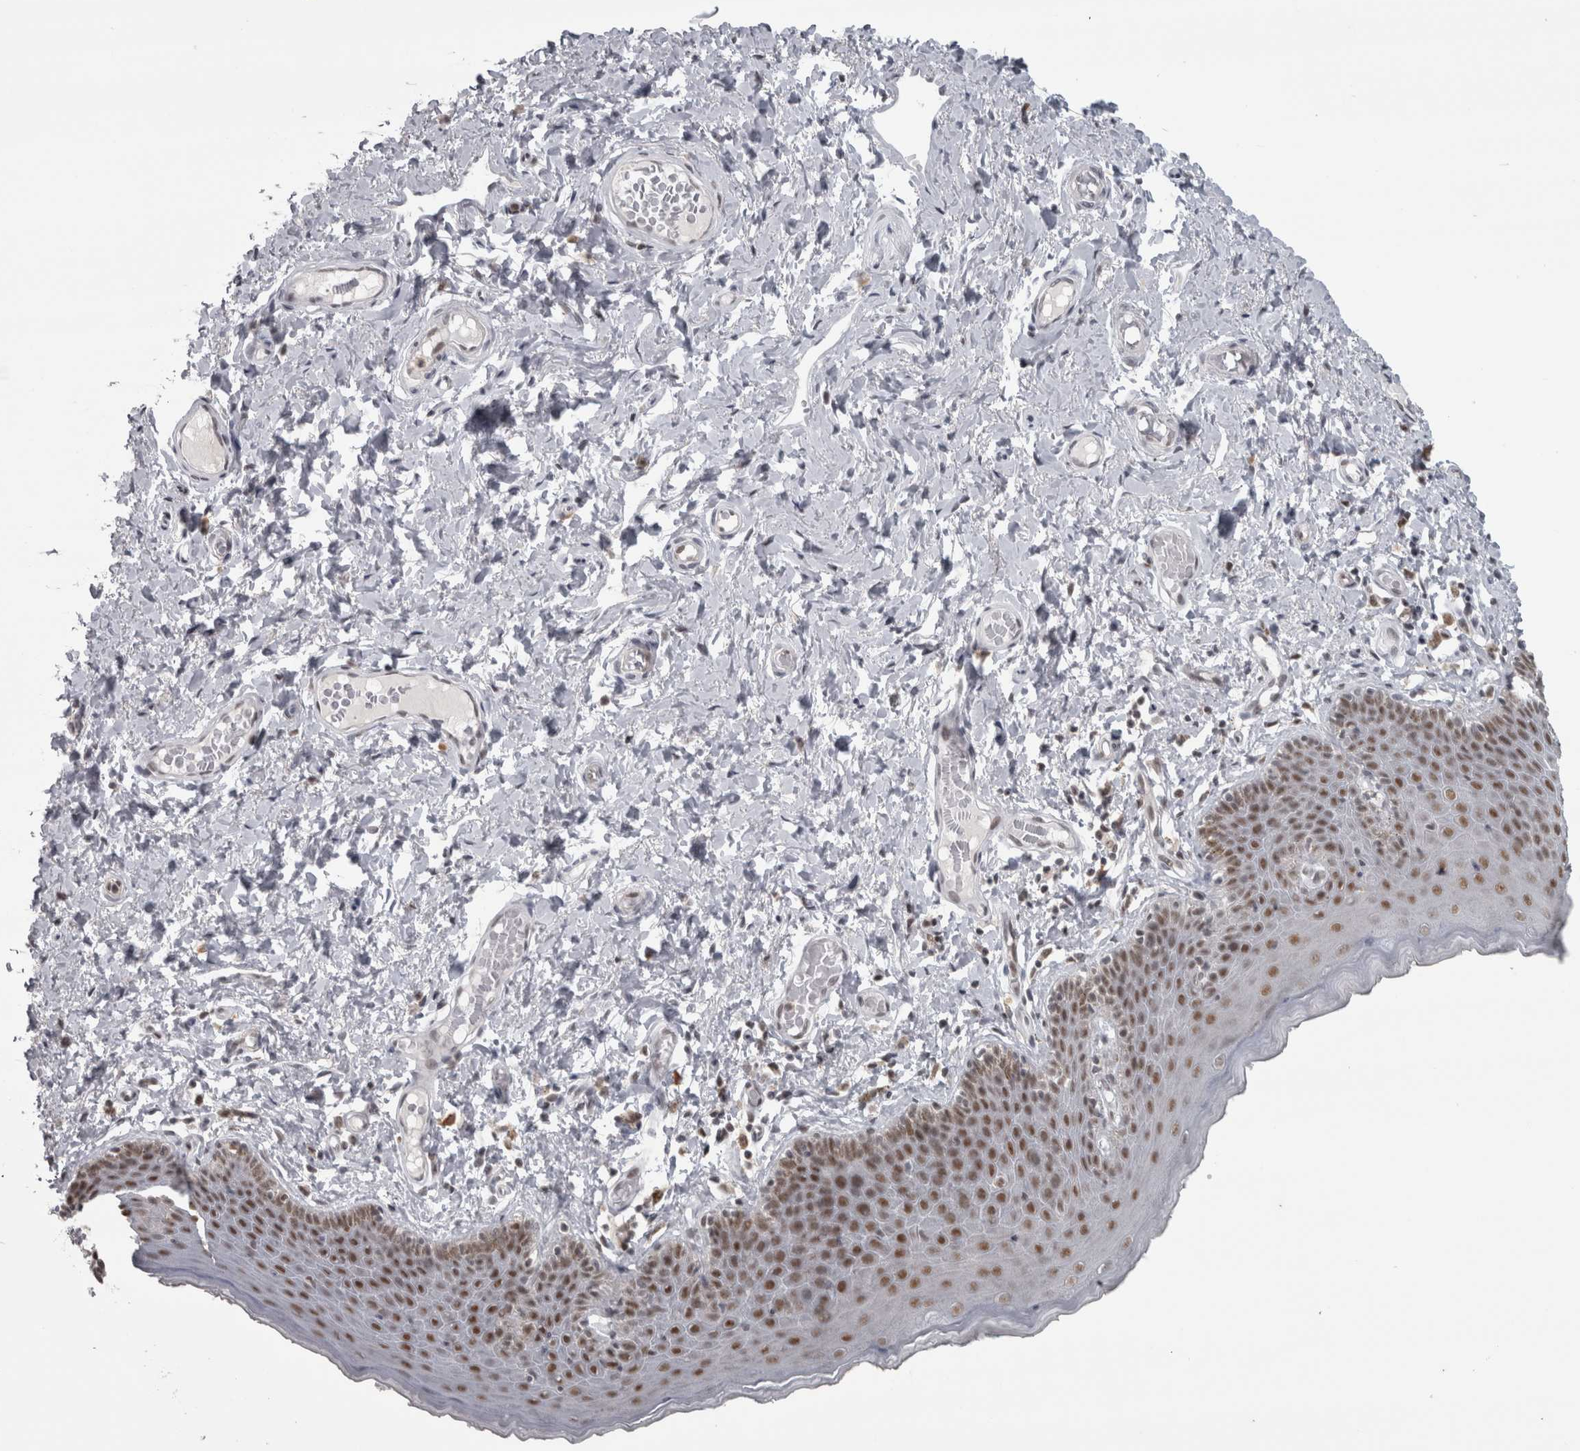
{"staining": {"intensity": "moderate", "quantity": ">75%", "location": "nuclear"}, "tissue": "skin", "cell_type": "Epidermal cells", "image_type": "normal", "snomed": [{"axis": "morphology", "description": "Normal tissue, NOS"}, {"axis": "topography", "description": "Vulva"}], "caption": "Immunohistochemistry image of unremarkable skin stained for a protein (brown), which demonstrates medium levels of moderate nuclear expression in about >75% of epidermal cells.", "gene": "MICU3", "patient": {"sex": "female", "age": 66}}